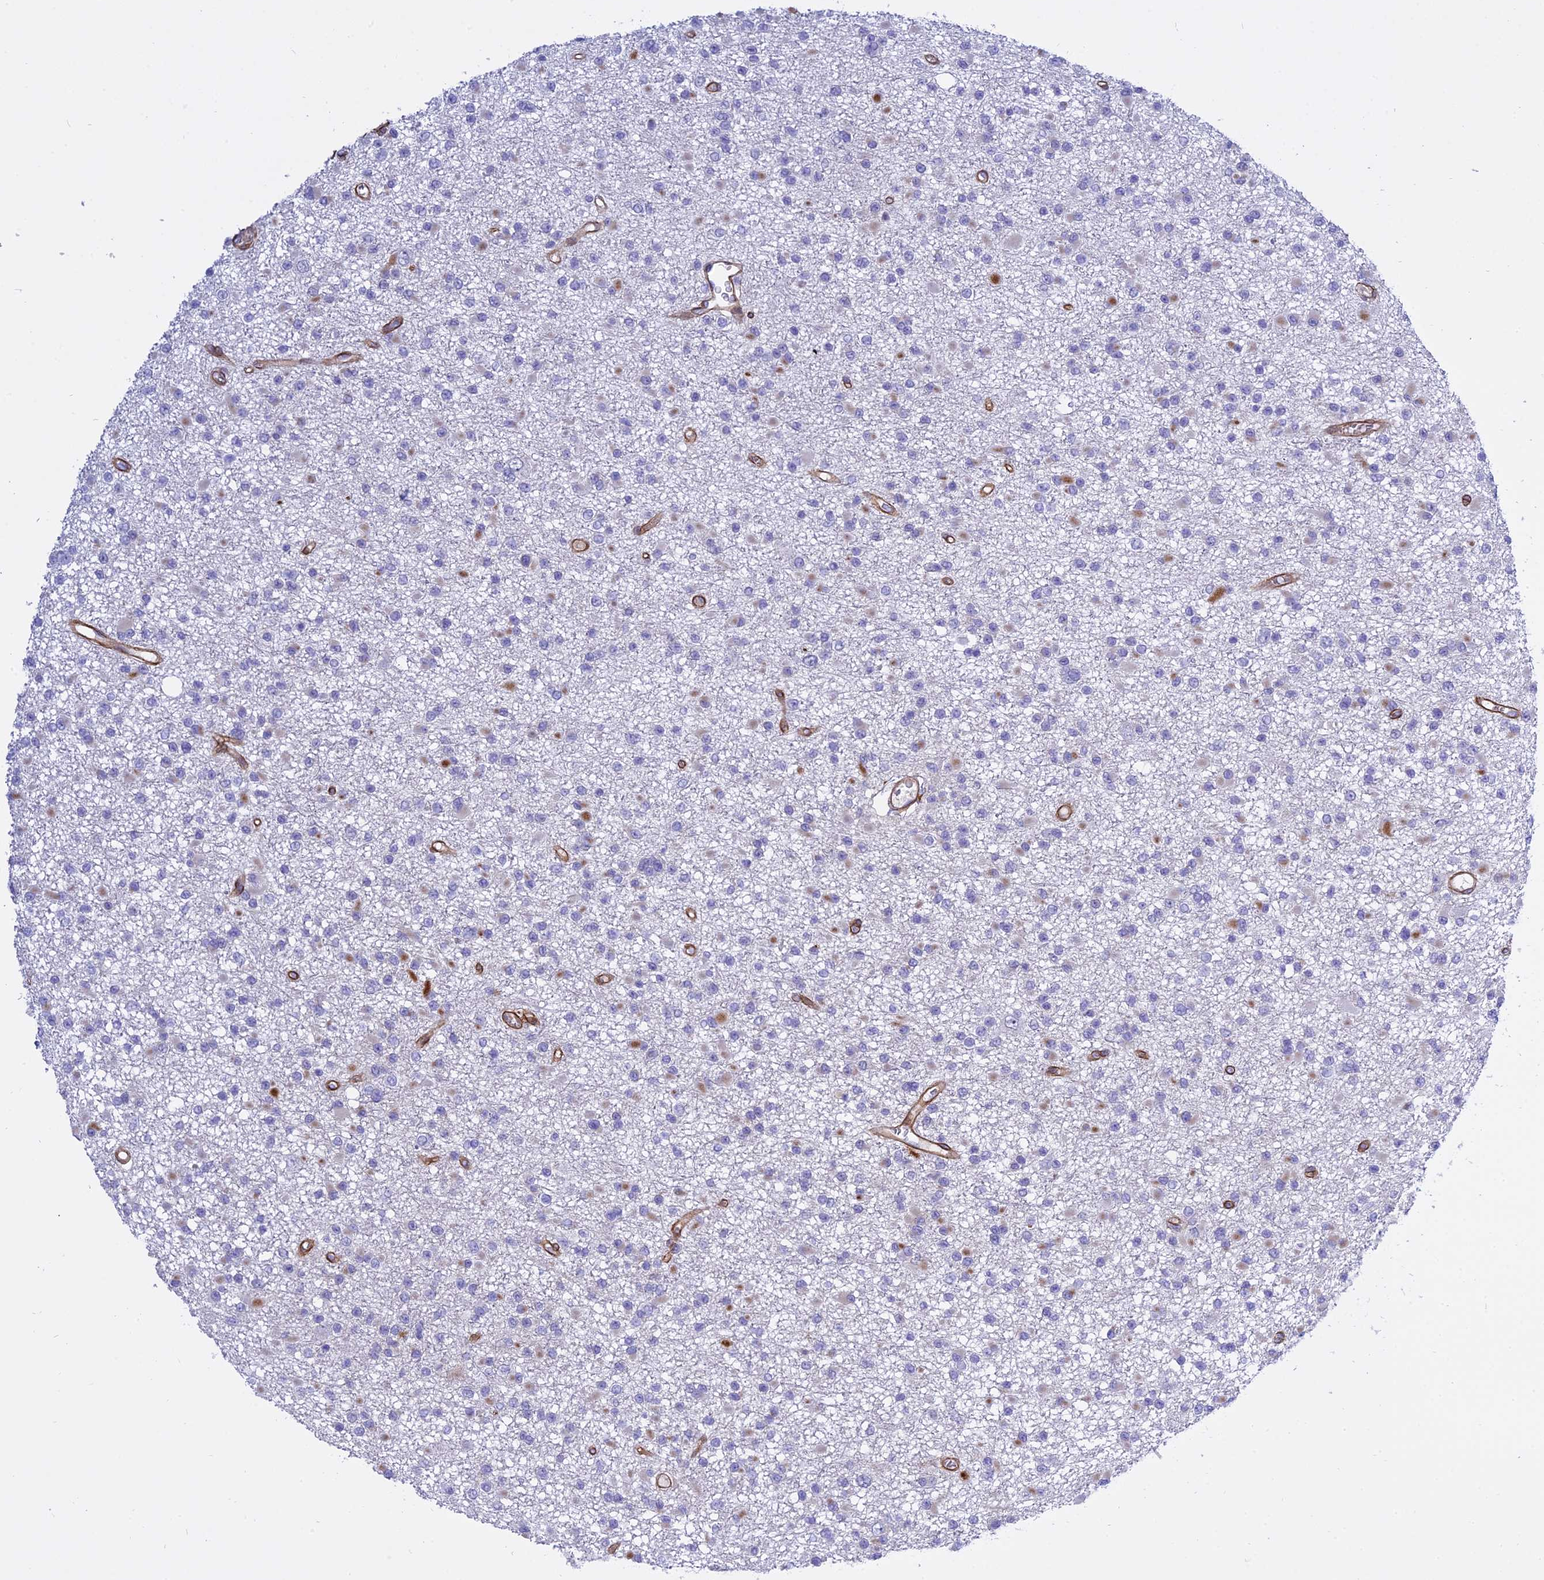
{"staining": {"intensity": "negative", "quantity": "none", "location": "none"}, "tissue": "glioma", "cell_type": "Tumor cells", "image_type": "cancer", "snomed": [{"axis": "morphology", "description": "Glioma, malignant, Low grade"}, {"axis": "topography", "description": "Brain"}], "caption": "The micrograph displays no staining of tumor cells in glioma.", "gene": "MBD3L1", "patient": {"sex": "female", "age": 22}}